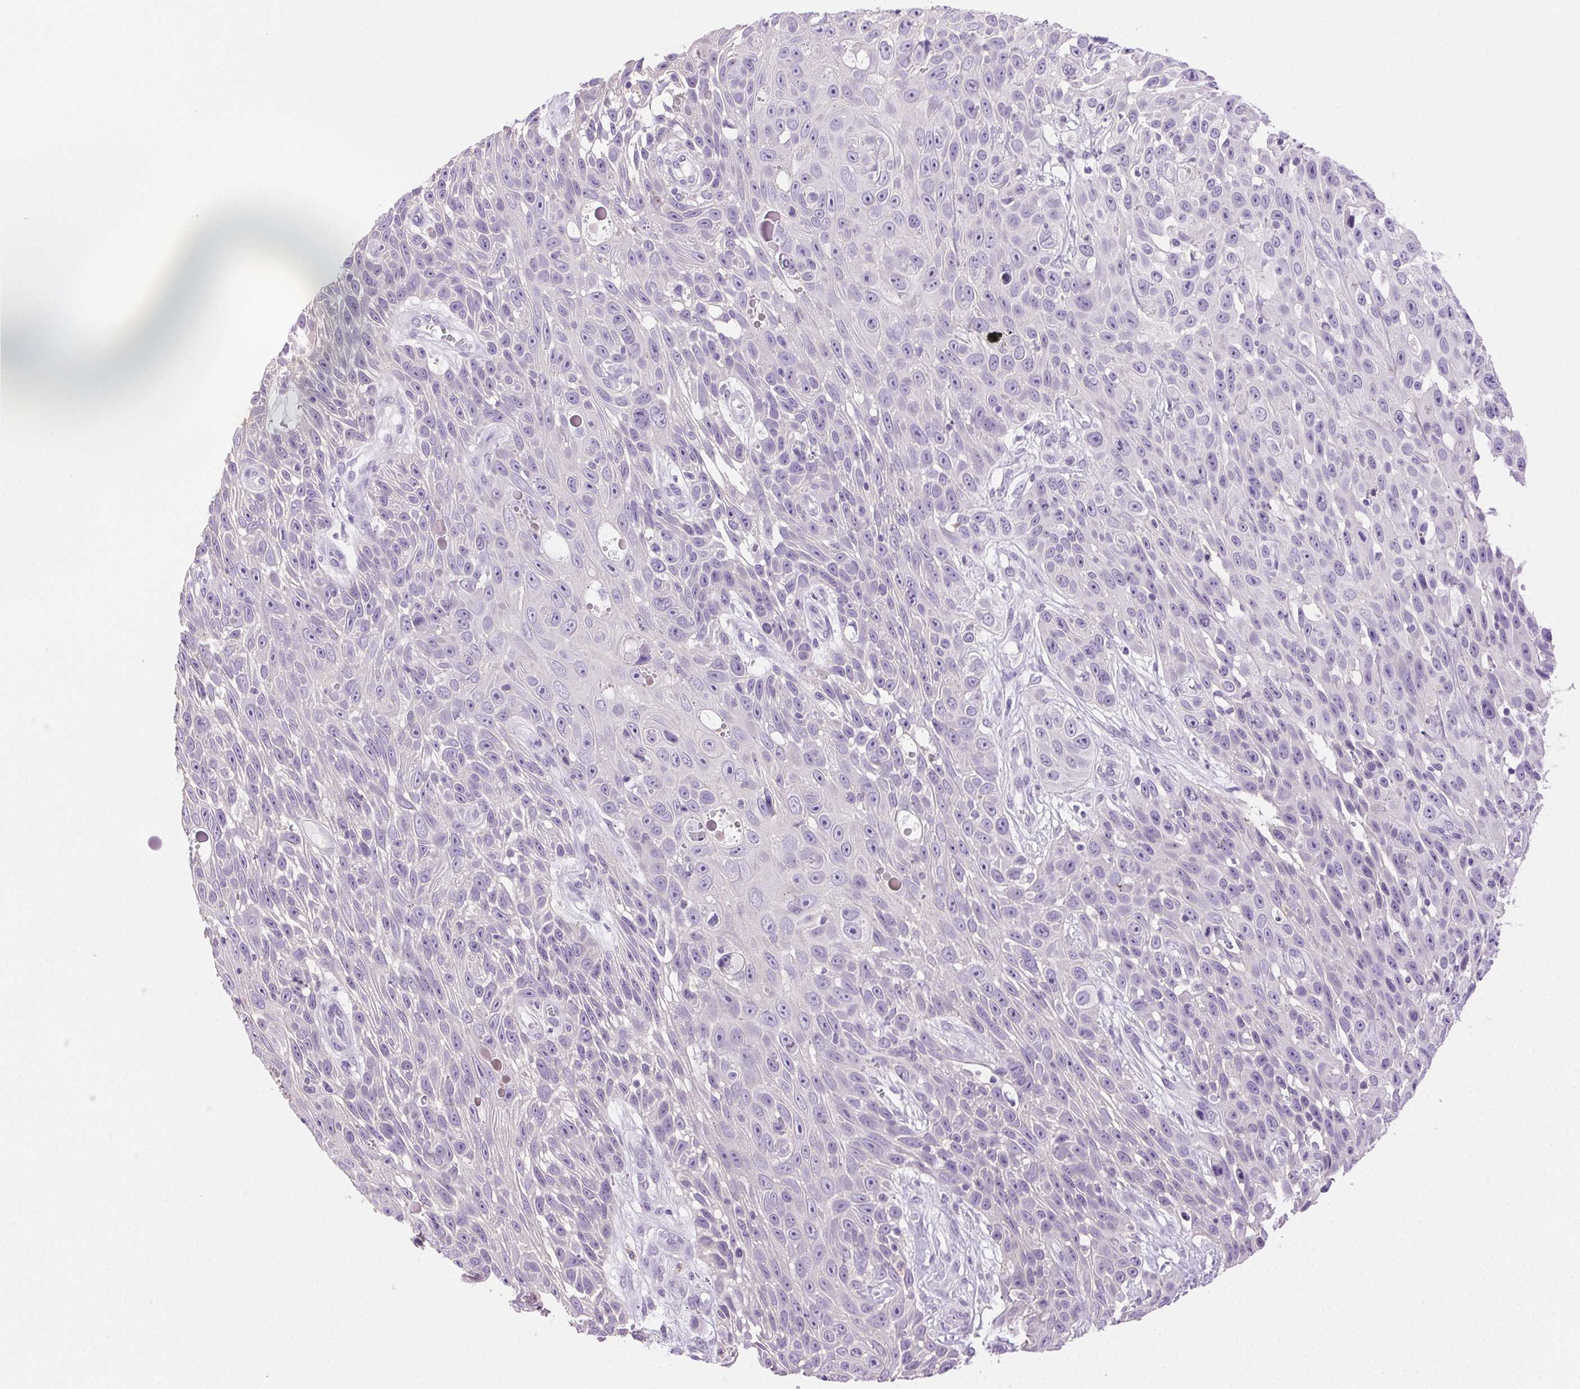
{"staining": {"intensity": "negative", "quantity": "none", "location": "none"}, "tissue": "skin cancer", "cell_type": "Tumor cells", "image_type": "cancer", "snomed": [{"axis": "morphology", "description": "Squamous cell carcinoma, NOS"}, {"axis": "topography", "description": "Skin"}], "caption": "Immunohistochemical staining of squamous cell carcinoma (skin) demonstrates no significant positivity in tumor cells. Nuclei are stained in blue.", "gene": "CLDN10", "patient": {"sex": "male", "age": 82}}